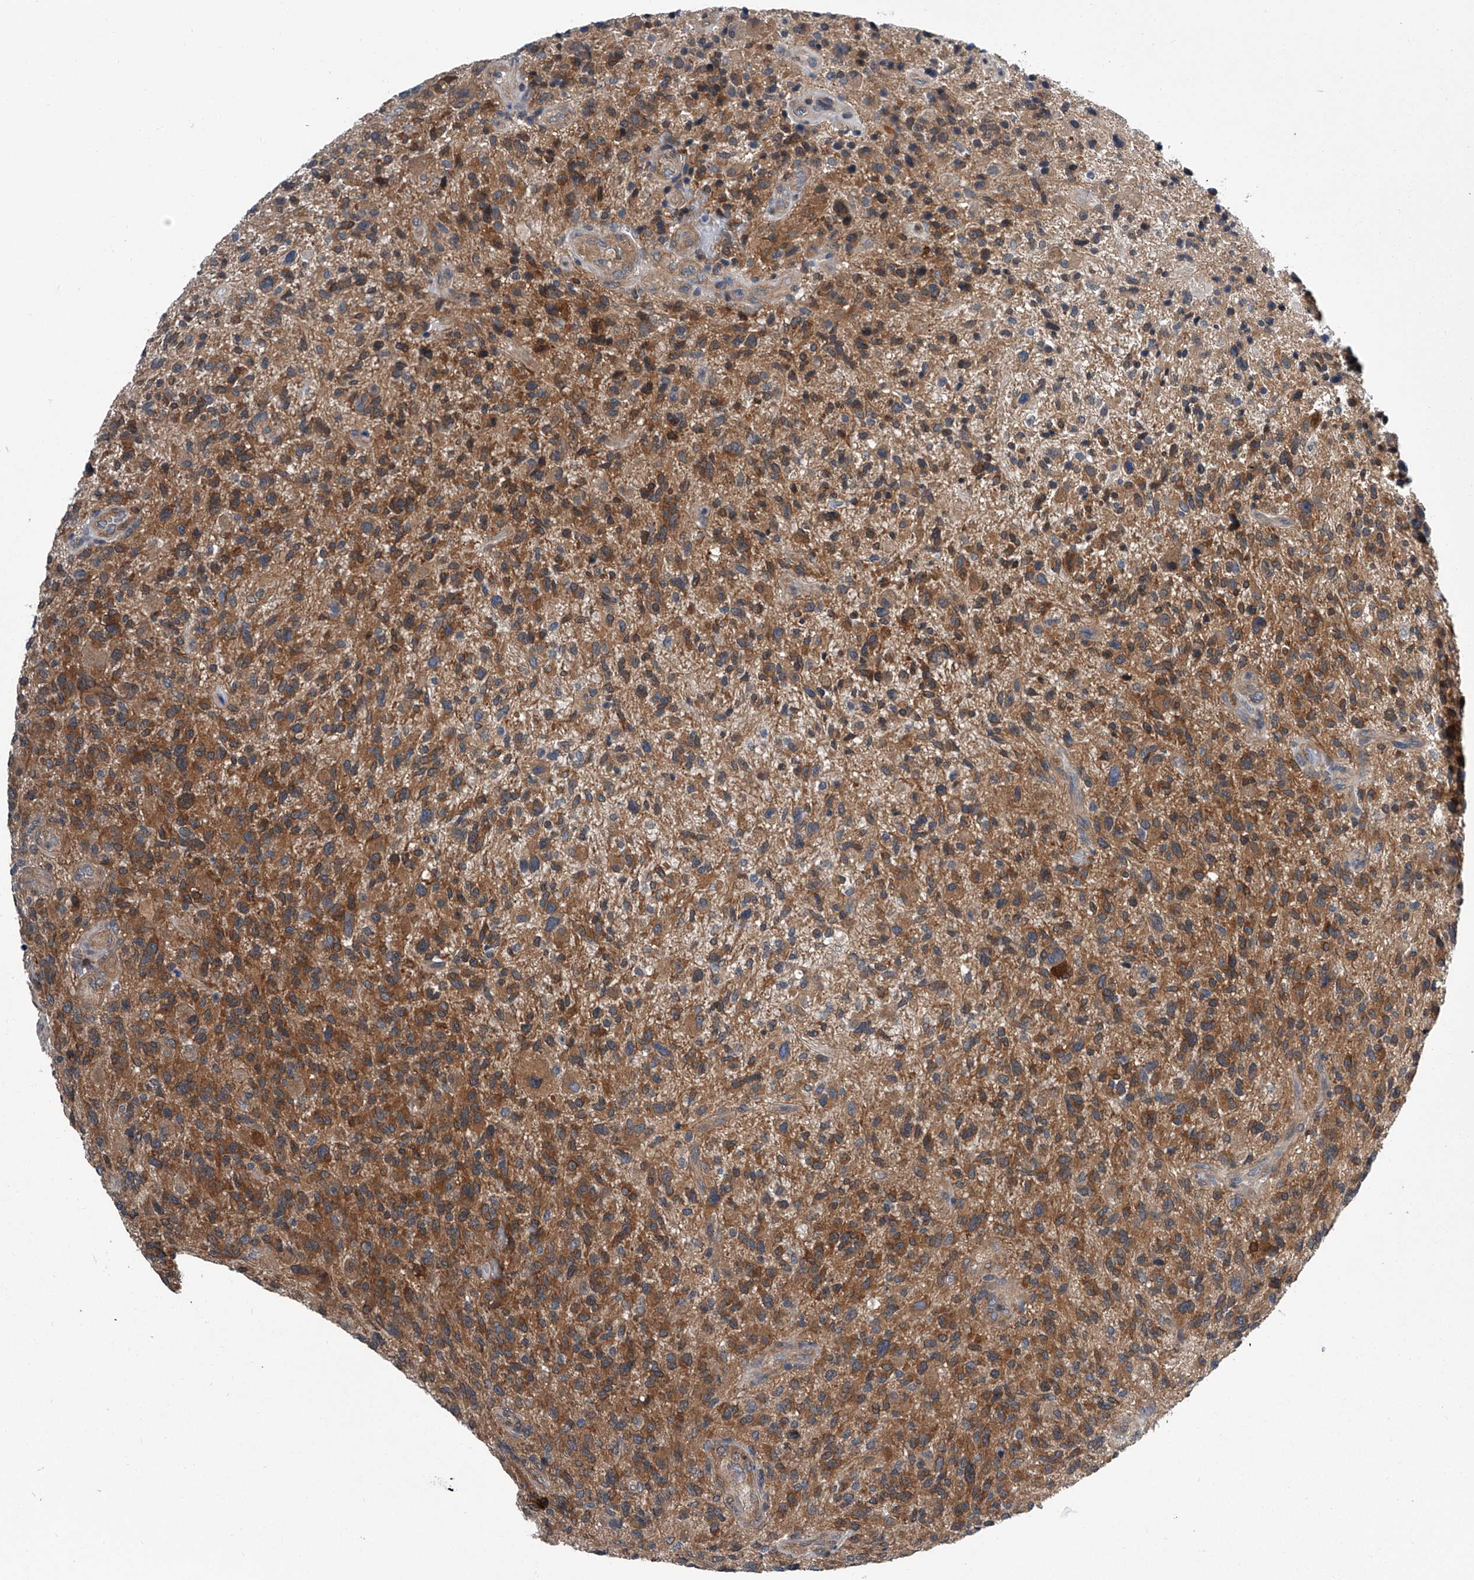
{"staining": {"intensity": "moderate", "quantity": ">75%", "location": "cytoplasmic/membranous"}, "tissue": "glioma", "cell_type": "Tumor cells", "image_type": "cancer", "snomed": [{"axis": "morphology", "description": "Glioma, malignant, High grade"}, {"axis": "topography", "description": "Brain"}], "caption": "High-grade glioma (malignant) tissue shows moderate cytoplasmic/membranous staining in approximately >75% of tumor cells, visualized by immunohistochemistry.", "gene": "PPP2R5D", "patient": {"sex": "male", "age": 47}}